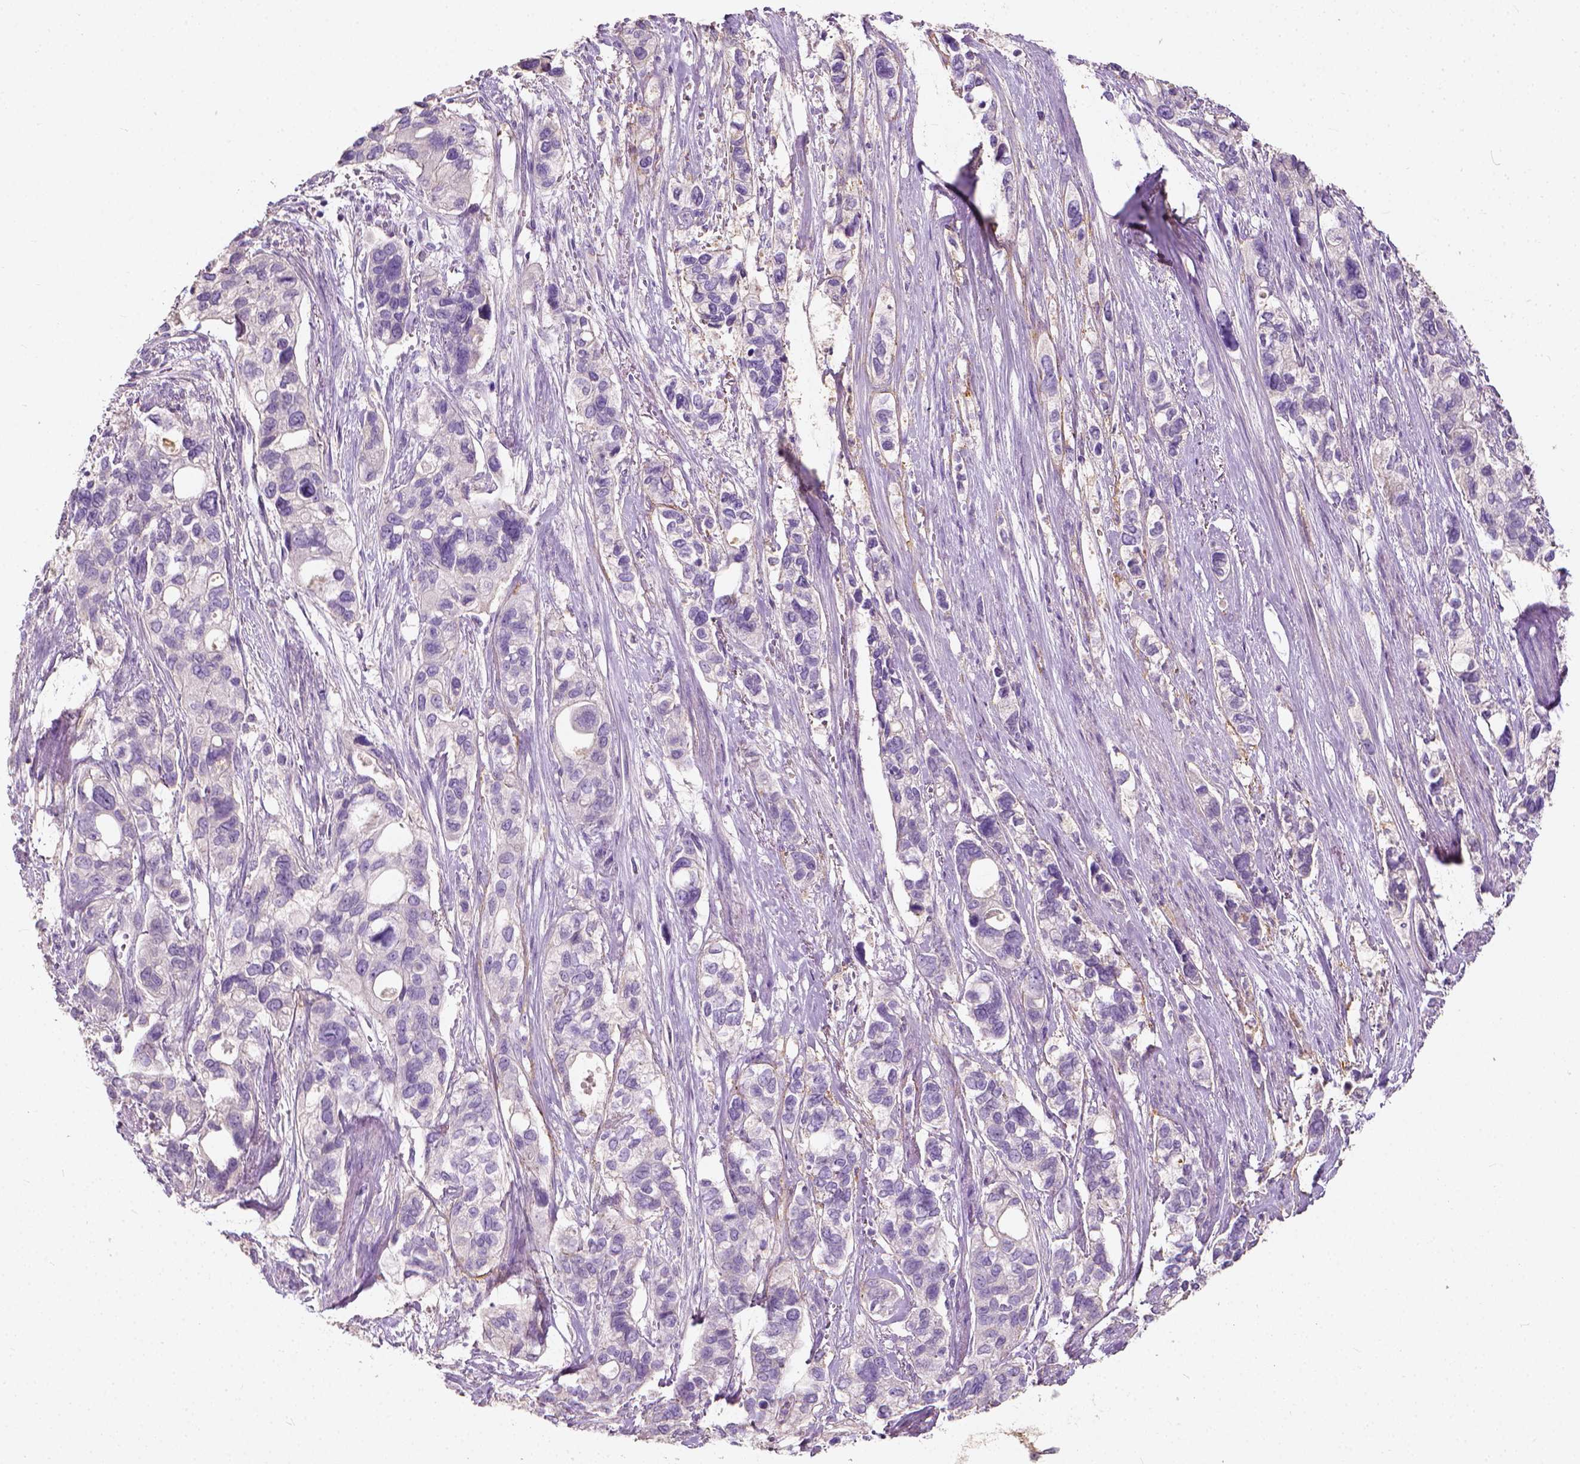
{"staining": {"intensity": "negative", "quantity": "none", "location": "none"}, "tissue": "stomach cancer", "cell_type": "Tumor cells", "image_type": "cancer", "snomed": [{"axis": "morphology", "description": "Adenocarcinoma, NOS"}, {"axis": "topography", "description": "Stomach, upper"}], "caption": "A photomicrograph of human adenocarcinoma (stomach) is negative for staining in tumor cells.", "gene": "DHCR24", "patient": {"sex": "female", "age": 81}}